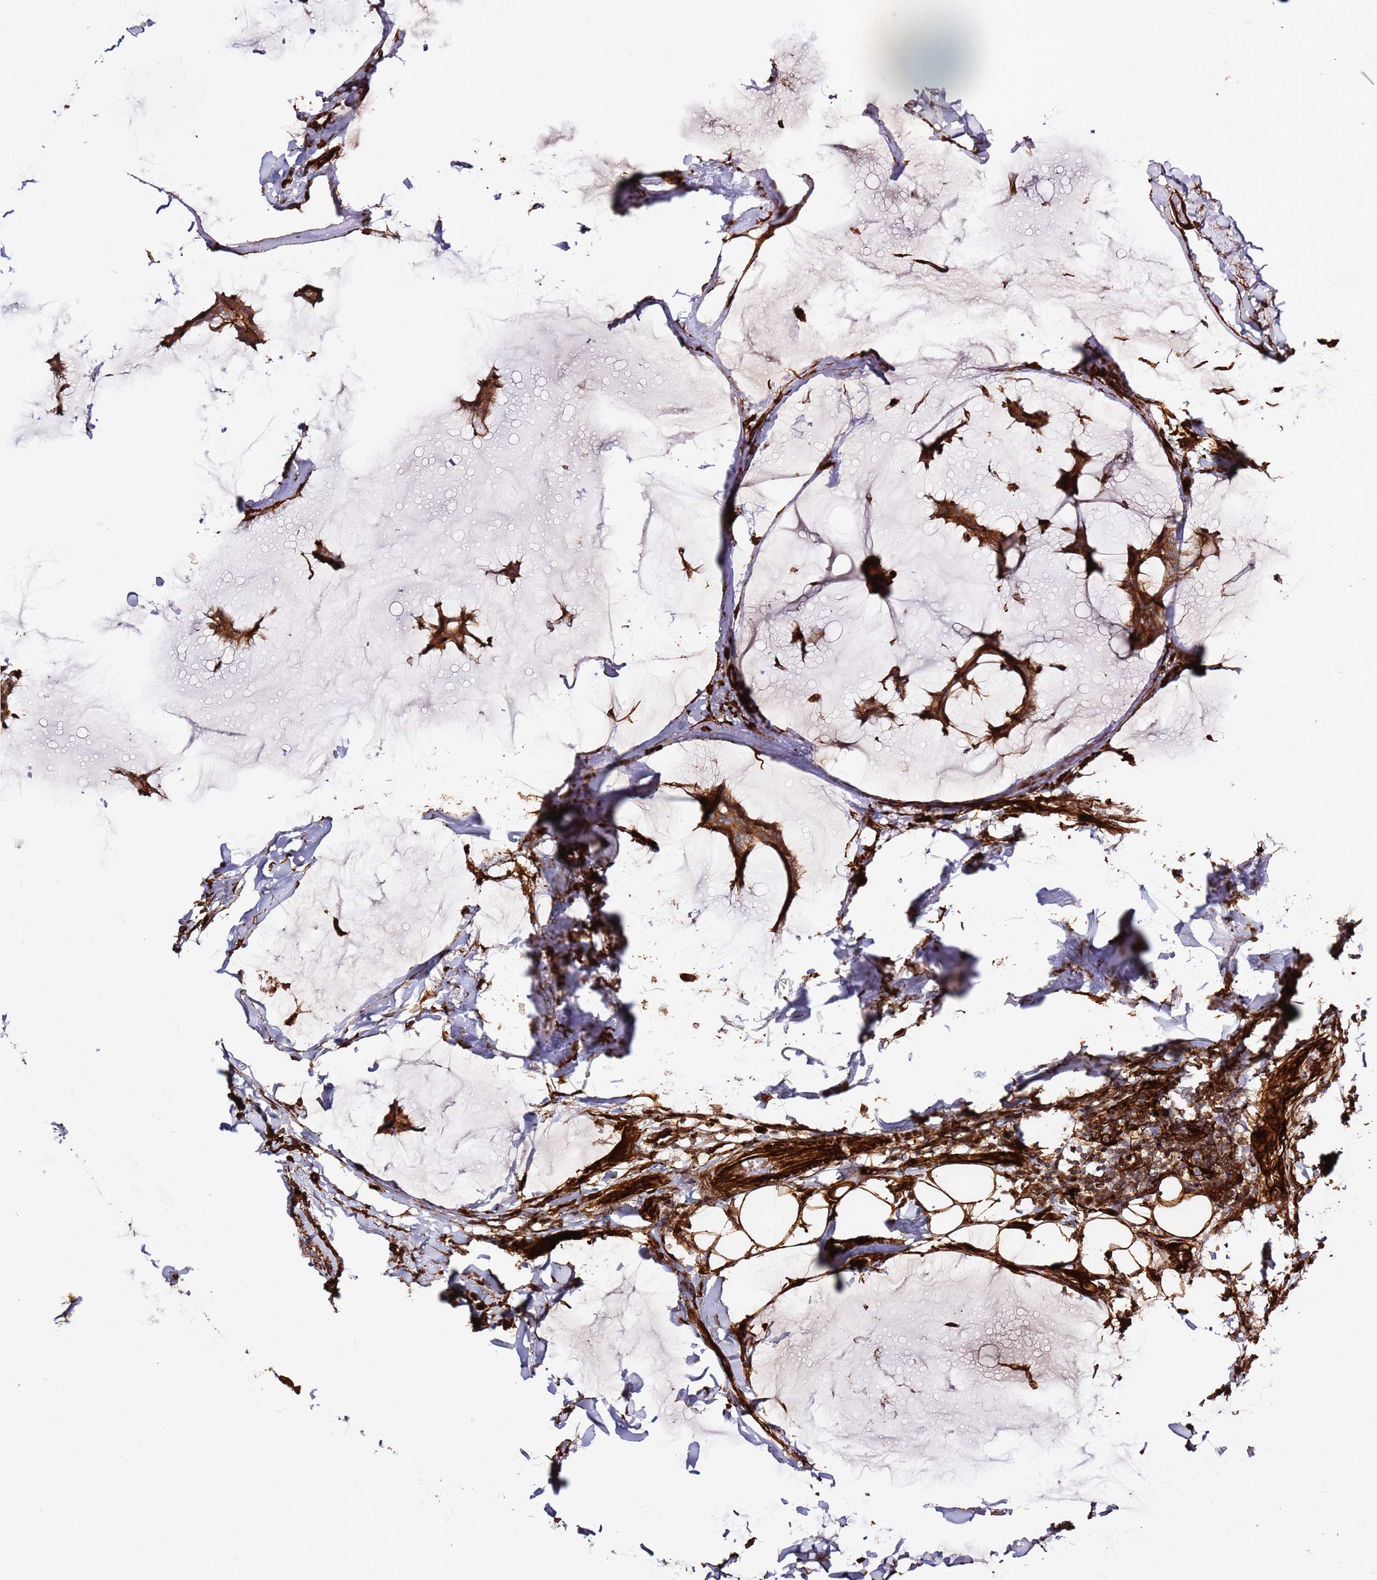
{"staining": {"intensity": "moderate", "quantity": ">75%", "location": "cytoplasmic/membranous"}, "tissue": "breast cancer", "cell_type": "Tumor cells", "image_type": "cancer", "snomed": [{"axis": "morphology", "description": "Duct carcinoma"}, {"axis": "topography", "description": "Breast"}], "caption": "An IHC photomicrograph of neoplastic tissue is shown. Protein staining in brown highlights moderate cytoplasmic/membranous positivity in infiltrating ductal carcinoma (breast) within tumor cells.", "gene": "MRGPRE", "patient": {"sex": "female", "age": 93}}